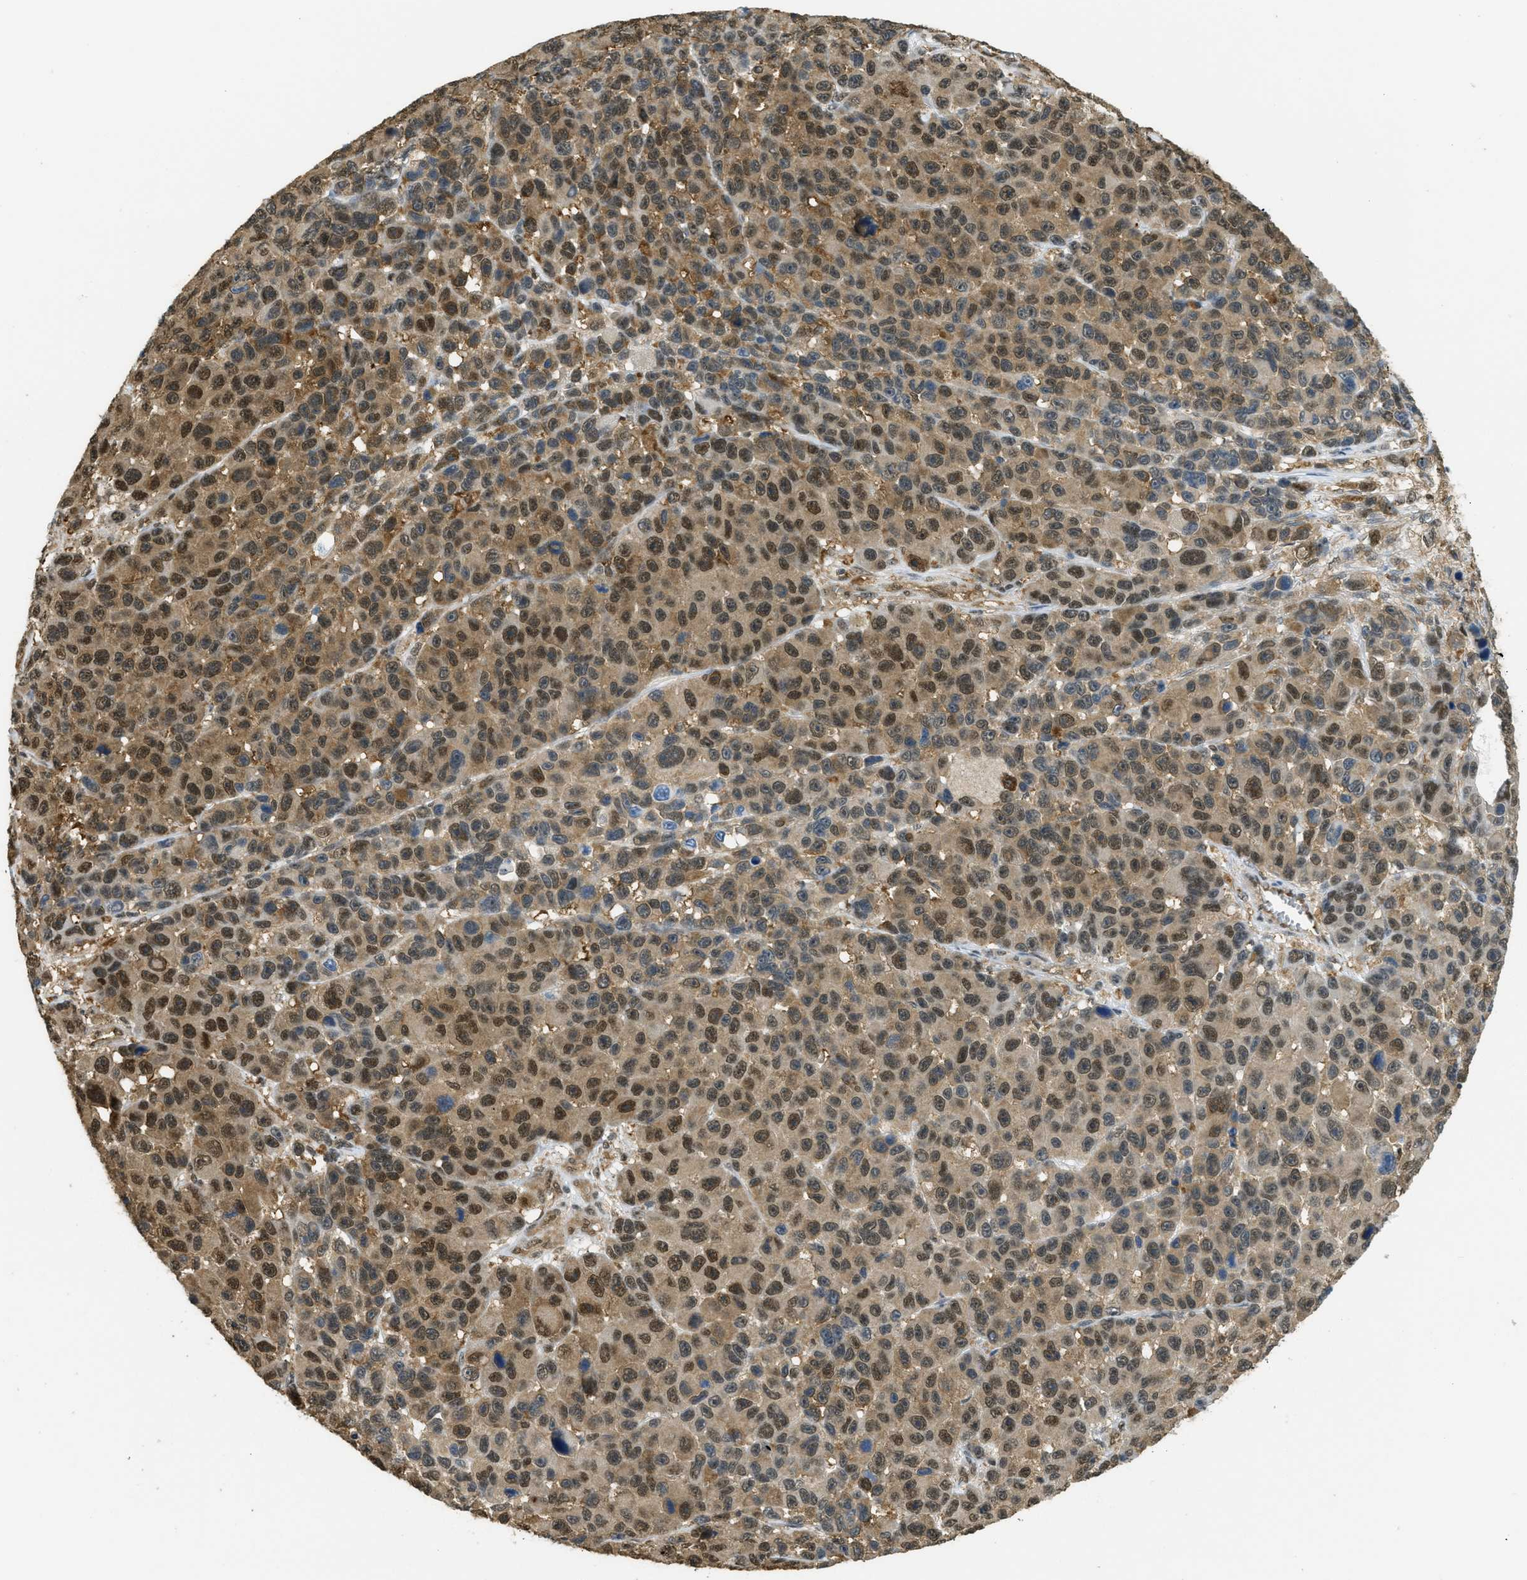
{"staining": {"intensity": "moderate", "quantity": ">75%", "location": "cytoplasmic/membranous,nuclear"}, "tissue": "melanoma", "cell_type": "Tumor cells", "image_type": "cancer", "snomed": [{"axis": "morphology", "description": "Malignant melanoma, NOS"}, {"axis": "topography", "description": "Skin"}], "caption": "High-power microscopy captured an immunohistochemistry image of melanoma, revealing moderate cytoplasmic/membranous and nuclear expression in about >75% of tumor cells.", "gene": "PSMC5", "patient": {"sex": "male", "age": 53}}